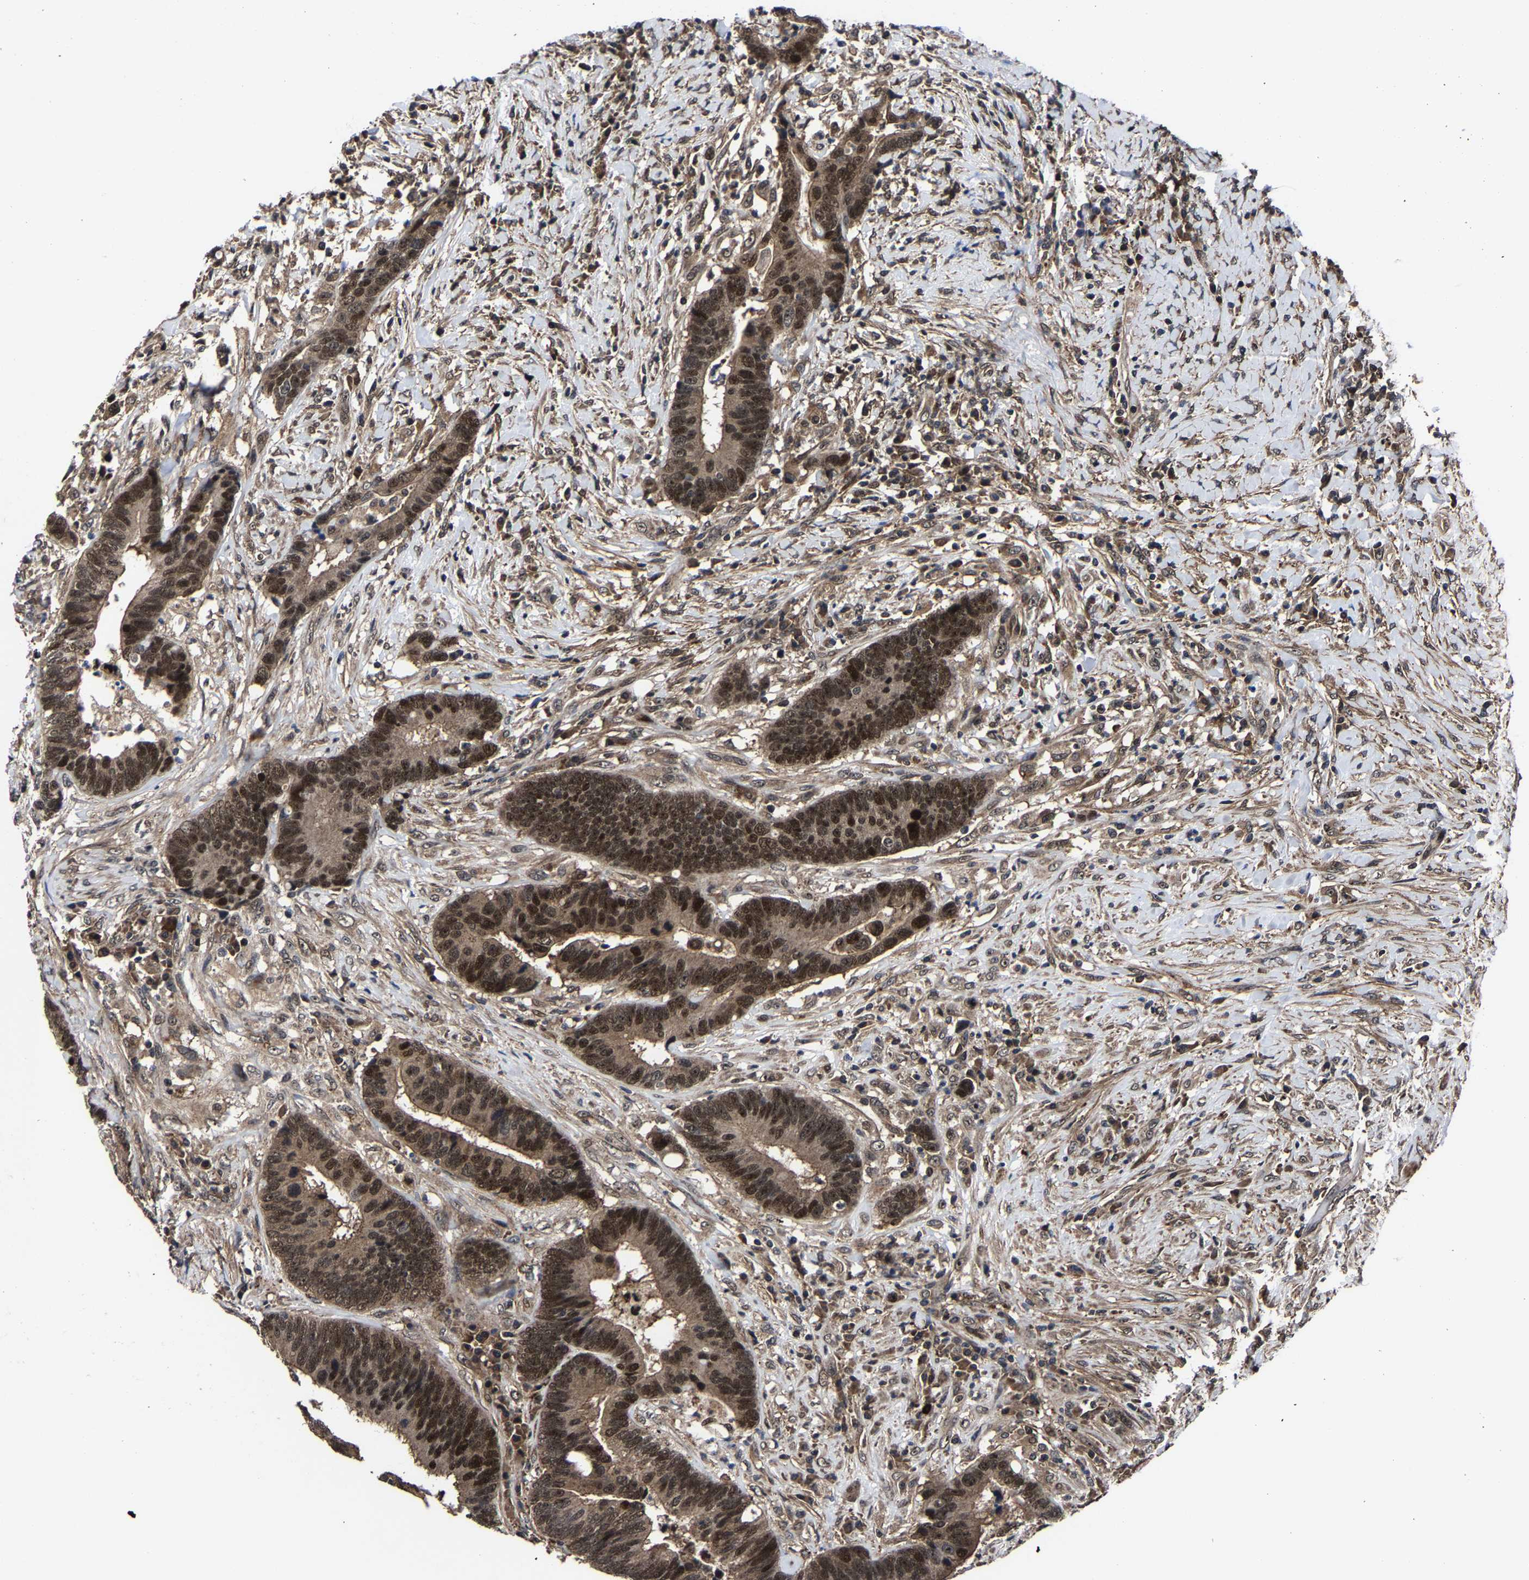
{"staining": {"intensity": "strong", "quantity": ">75%", "location": "cytoplasmic/membranous,nuclear"}, "tissue": "colorectal cancer", "cell_type": "Tumor cells", "image_type": "cancer", "snomed": [{"axis": "morphology", "description": "Adenocarcinoma, NOS"}, {"axis": "topography", "description": "Rectum"}], "caption": "Immunohistochemistry staining of colorectal cancer (adenocarcinoma), which exhibits high levels of strong cytoplasmic/membranous and nuclear expression in about >75% of tumor cells indicating strong cytoplasmic/membranous and nuclear protein staining. The staining was performed using DAB (brown) for protein detection and nuclei were counterstained in hematoxylin (blue).", "gene": "ZCCHC7", "patient": {"sex": "female", "age": 89}}